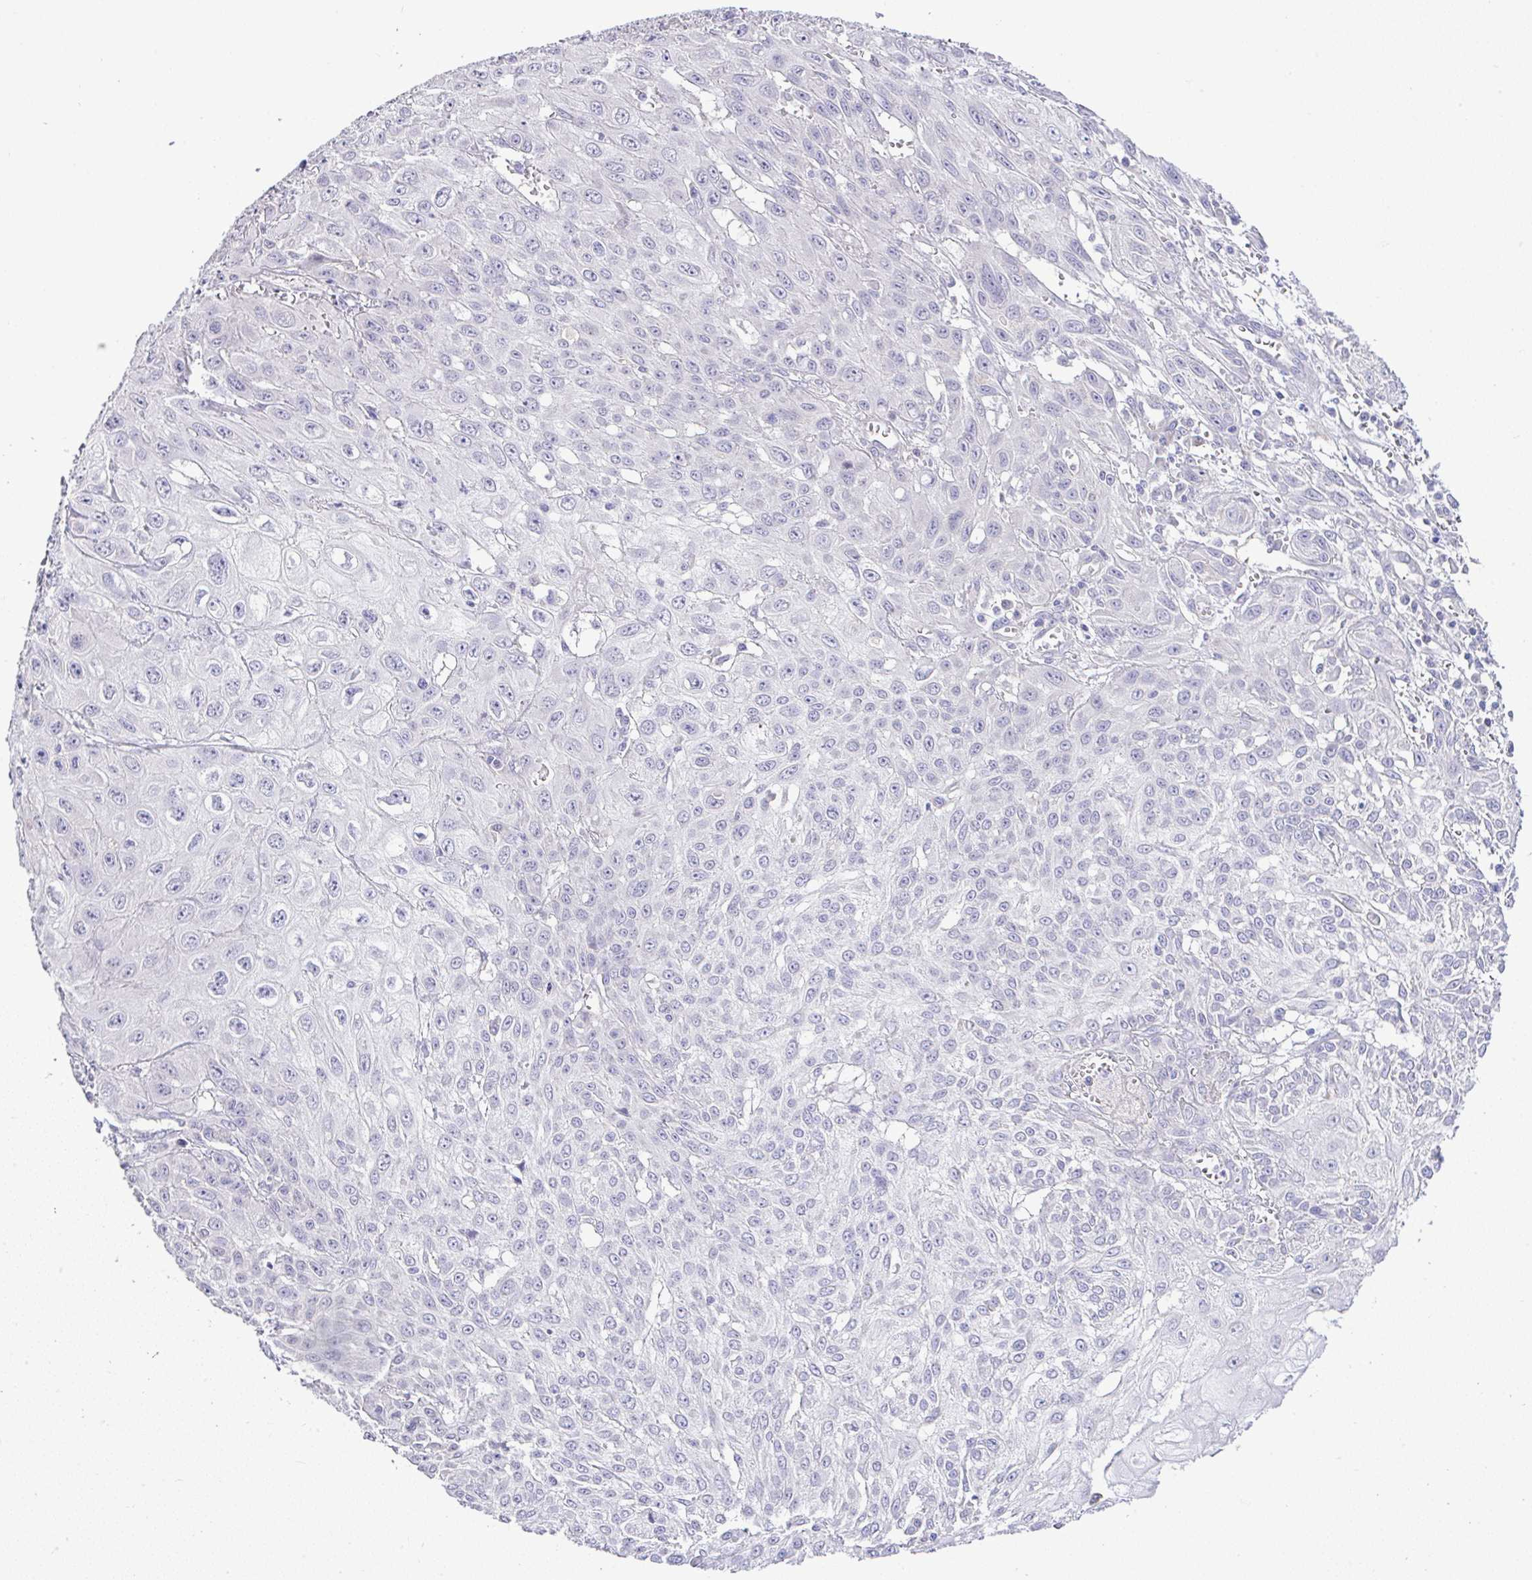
{"staining": {"intensity": "negative", "quantity": "none", "location": "none"}, "tissue": "skin cancer", "cell_type": "Tumor cells", "image_type": "cancer", "snomed": [{"axis": "morphology", "description": "Squamous cell carcinoma, NOS"}, {"axis": "topography", "description": "Skin"}, {"axis": "topography", "description": "Vulva"}], "caption": "An IHC histopathology image of skin cancer is shown. There is no staining in tumor cells of skin cancer.", "gene": "CTU1", "patient": {"sex": "female", "age": 71}}